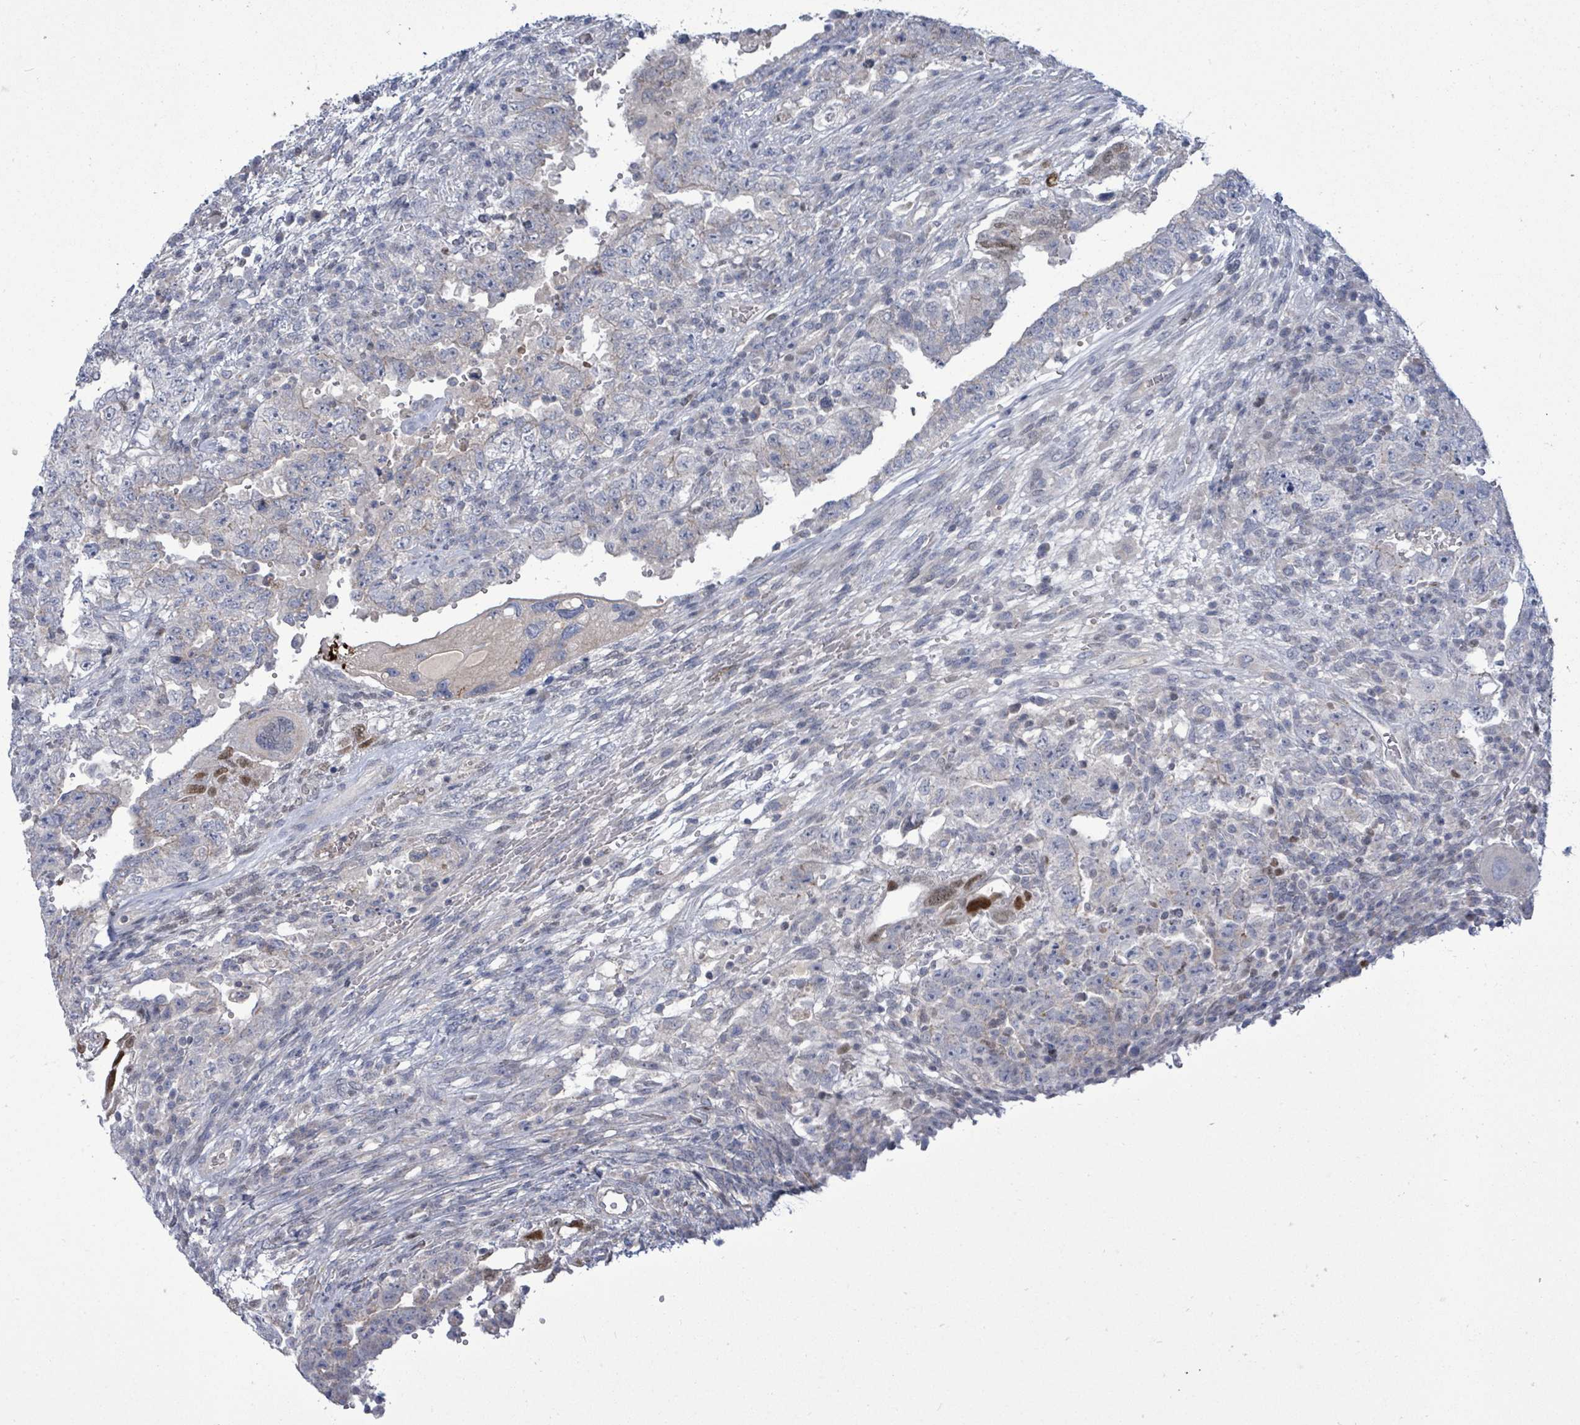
{"staining": {"intensity": "negative", "quantity": "none", "location": "none"}, "tissue": "testis cancer", "cell_type": "Tumor cells", "image_type": "cancer", "snomed": [{"axis": "morphology", "description": "Carcinoma, Embryonal, NOS"}, {"axis": "topography", "description": "Testis"}], "caption": "High magnification brightfield microscopy of testis cancer (embryonal carcinoma) stained with DAB (3,3'-diaminobenzidine) (brown) and counterstained with hematoxylin (blue): tumor cells show no significant staining.", "gene": "ZFPM1", "patient": {"sex": "male", "age": 26}}